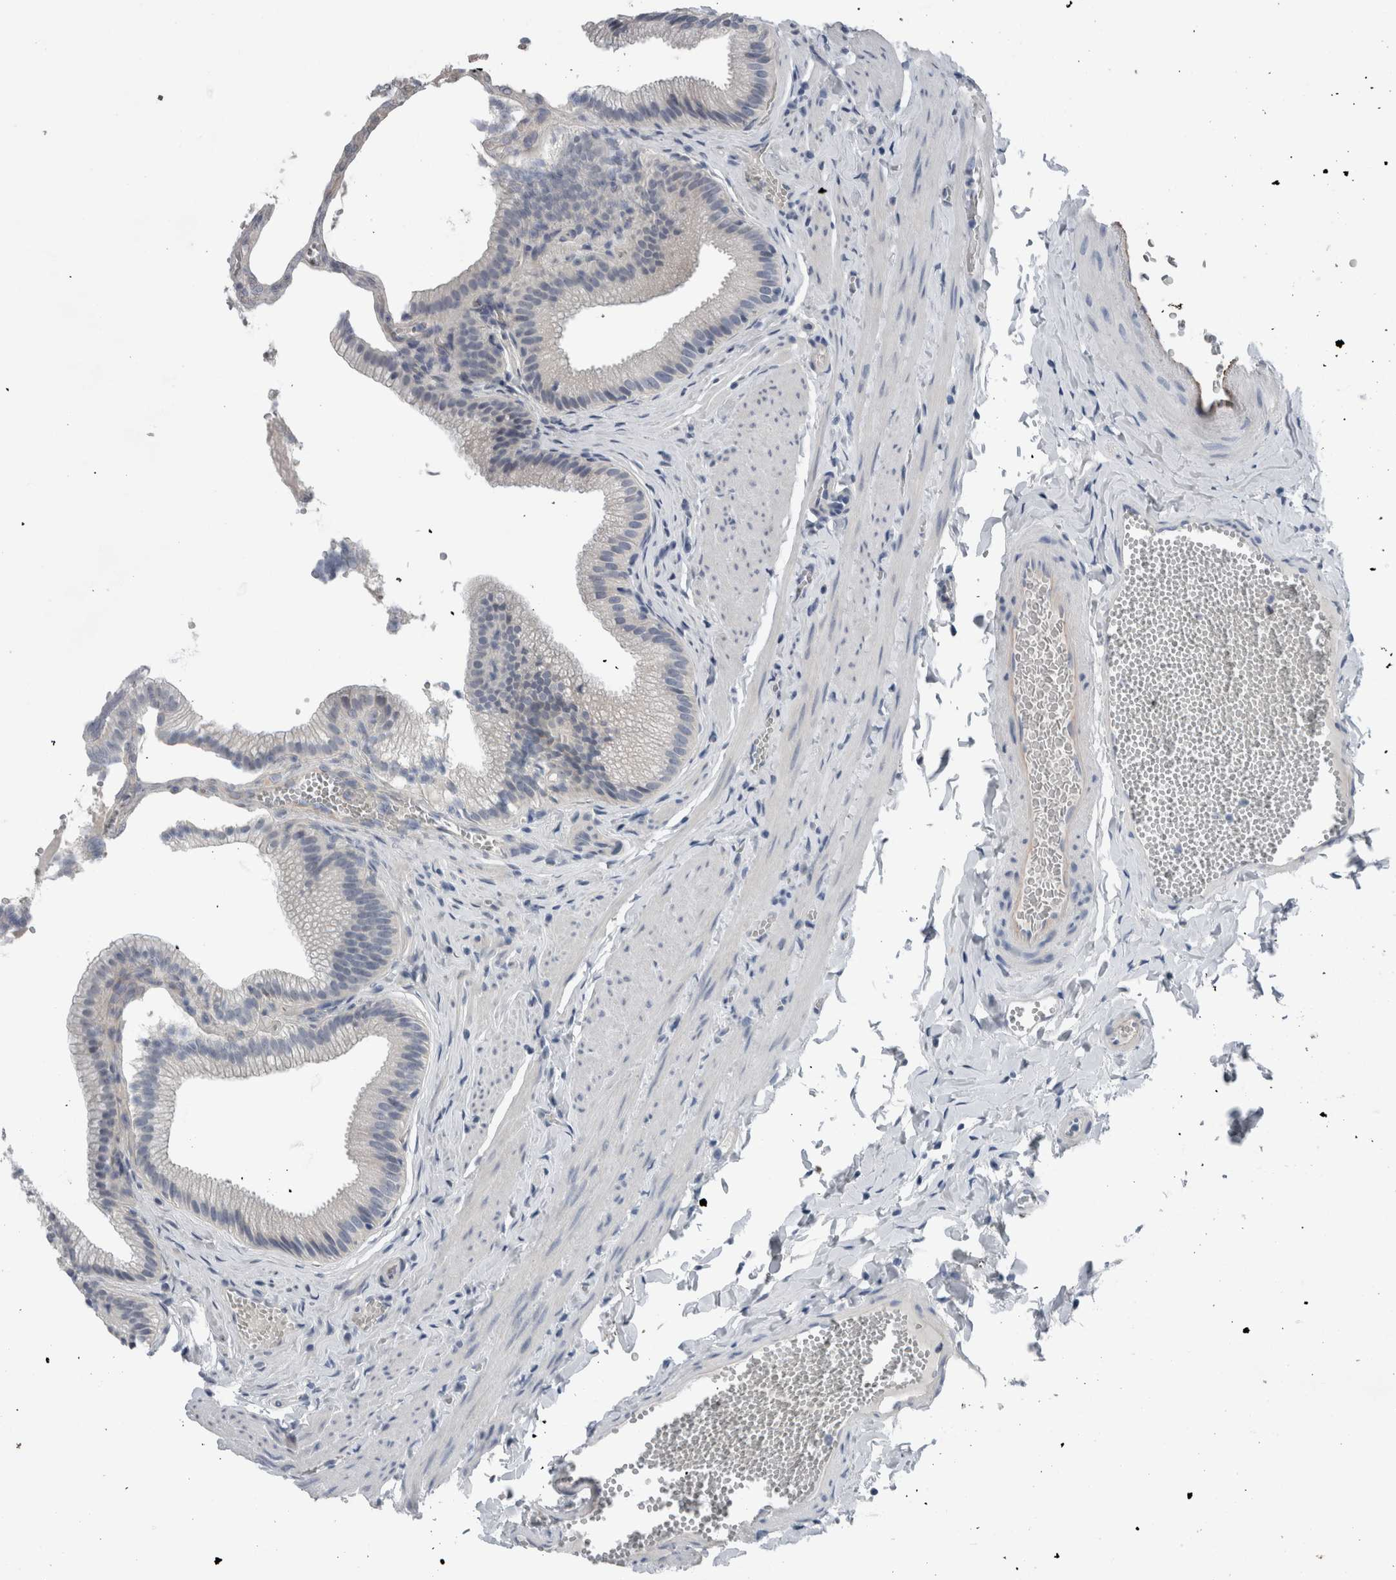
{"staining": {"intensity": "negative", "quantity": "none", "location": "none"}, "tissue": "gallbladder", "cell_type": "Glandular cells", "image_type": "normal", "snomed": [{"axis": "morphology", "description": "Normal tissue, NOS"}, {"axis": "topography", "description": "Gallbladder"}], "caption": "This is a histopathology image of immunohistochemistry (IHC) staining of normal gallbladder, which shows no expression in glandular cells. Brightfield microscopy of immunohistochemistry stained with DAB (brown) and hematoxylin (blue), captured at high magnification.", "gene": "CRNN", "patient": {"sex": "male", "age": 38}}